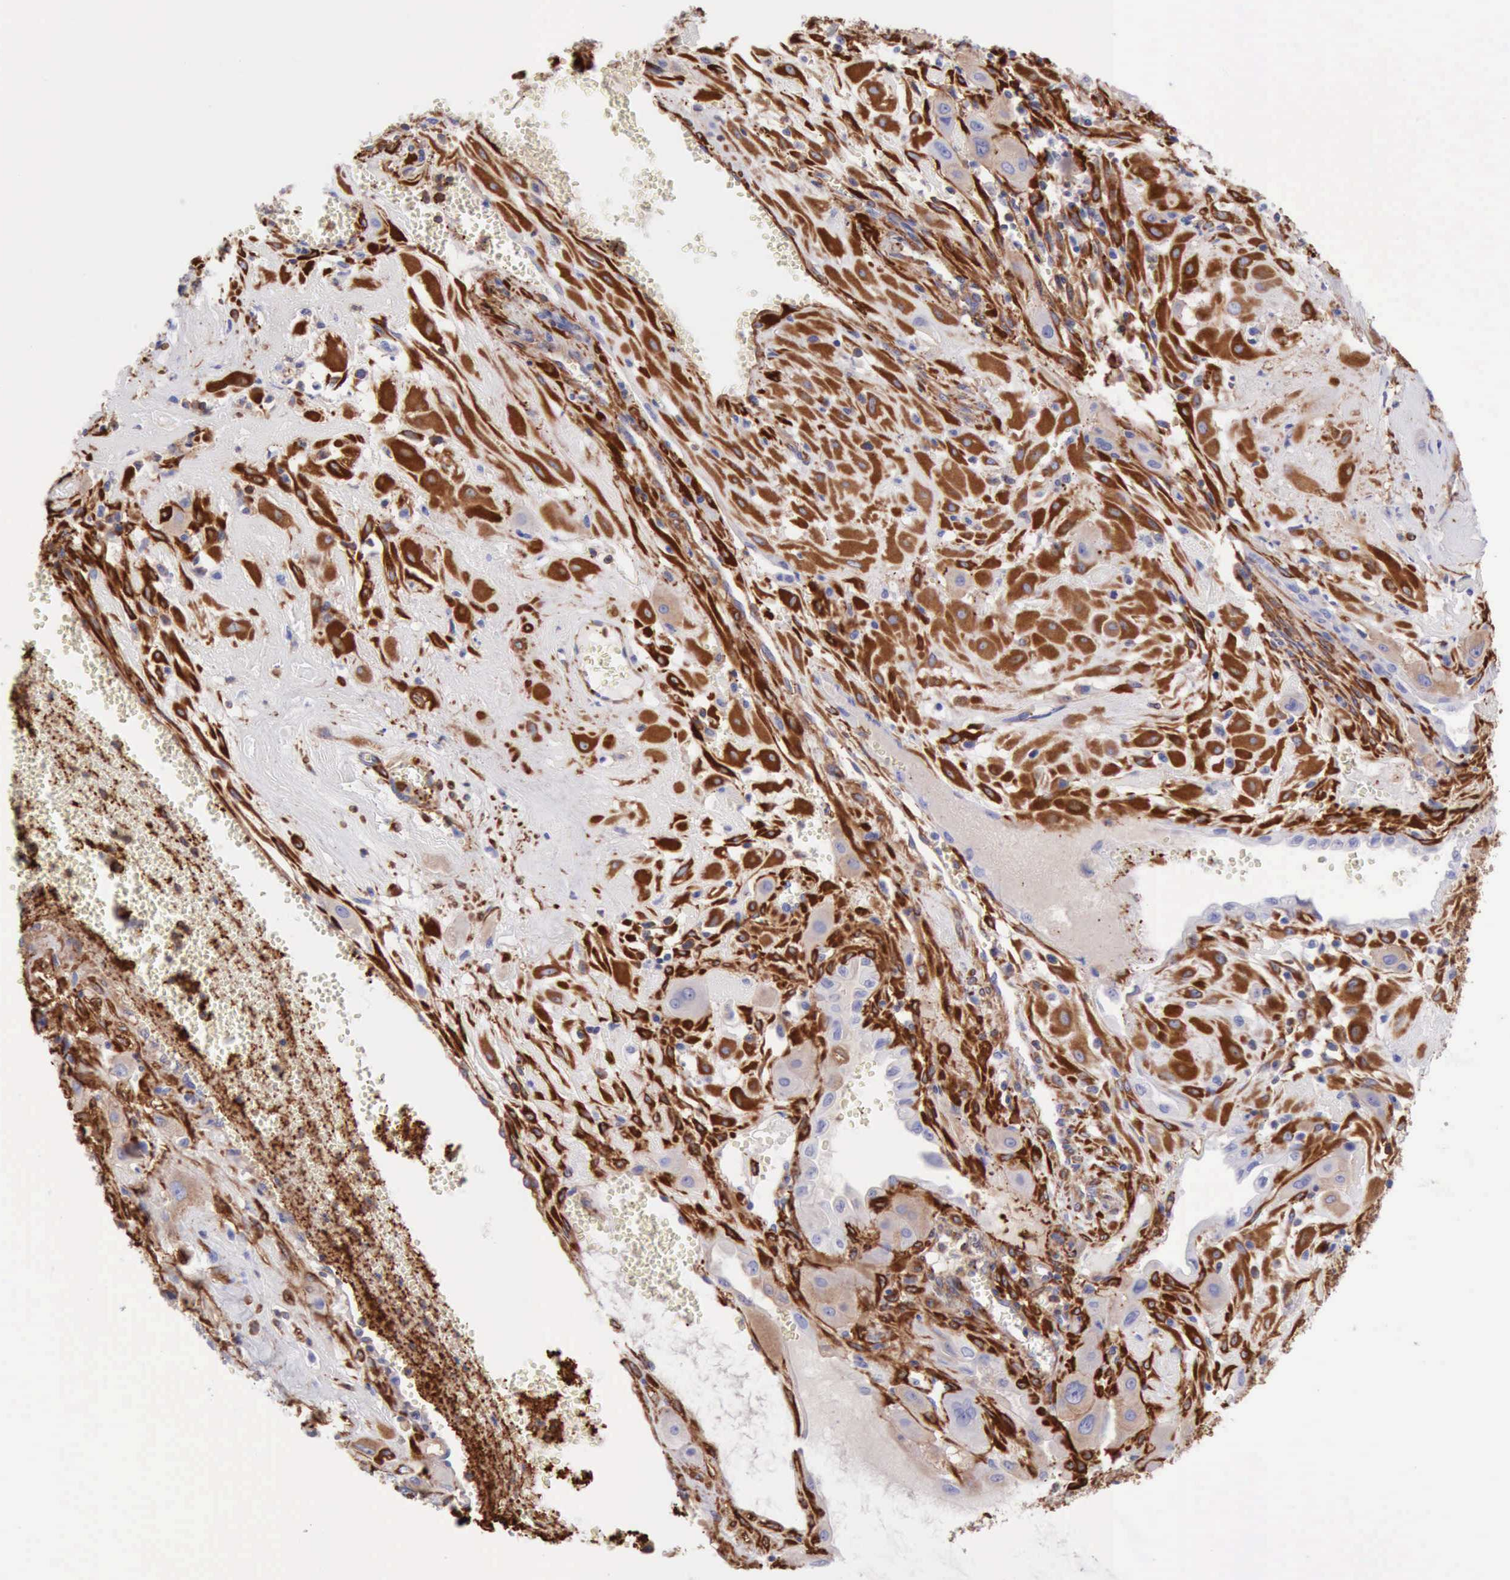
{"staining": {"intensity": "weak", "quantity": "25%-75%", "location": "cytoplasmic/membranous"}, "tissue": "cervical cancer", "cell_type": "Tumor cells", "image_type": "cancer", "snomed": [{"axis": "morphology", "description": "Squamous cell carcinoma, NOS"}, {"axis": "topography", "description": "Cervix"}], "caption": "There is low levels of weak cytoplasmic/membranous positivity in tumor cells of cervical squamous cell carcinoma, as demonstrated by immunohistochemical staining (brown color).", "gene": "FLNA", "patient": {"sex": "female", "age": 34}}